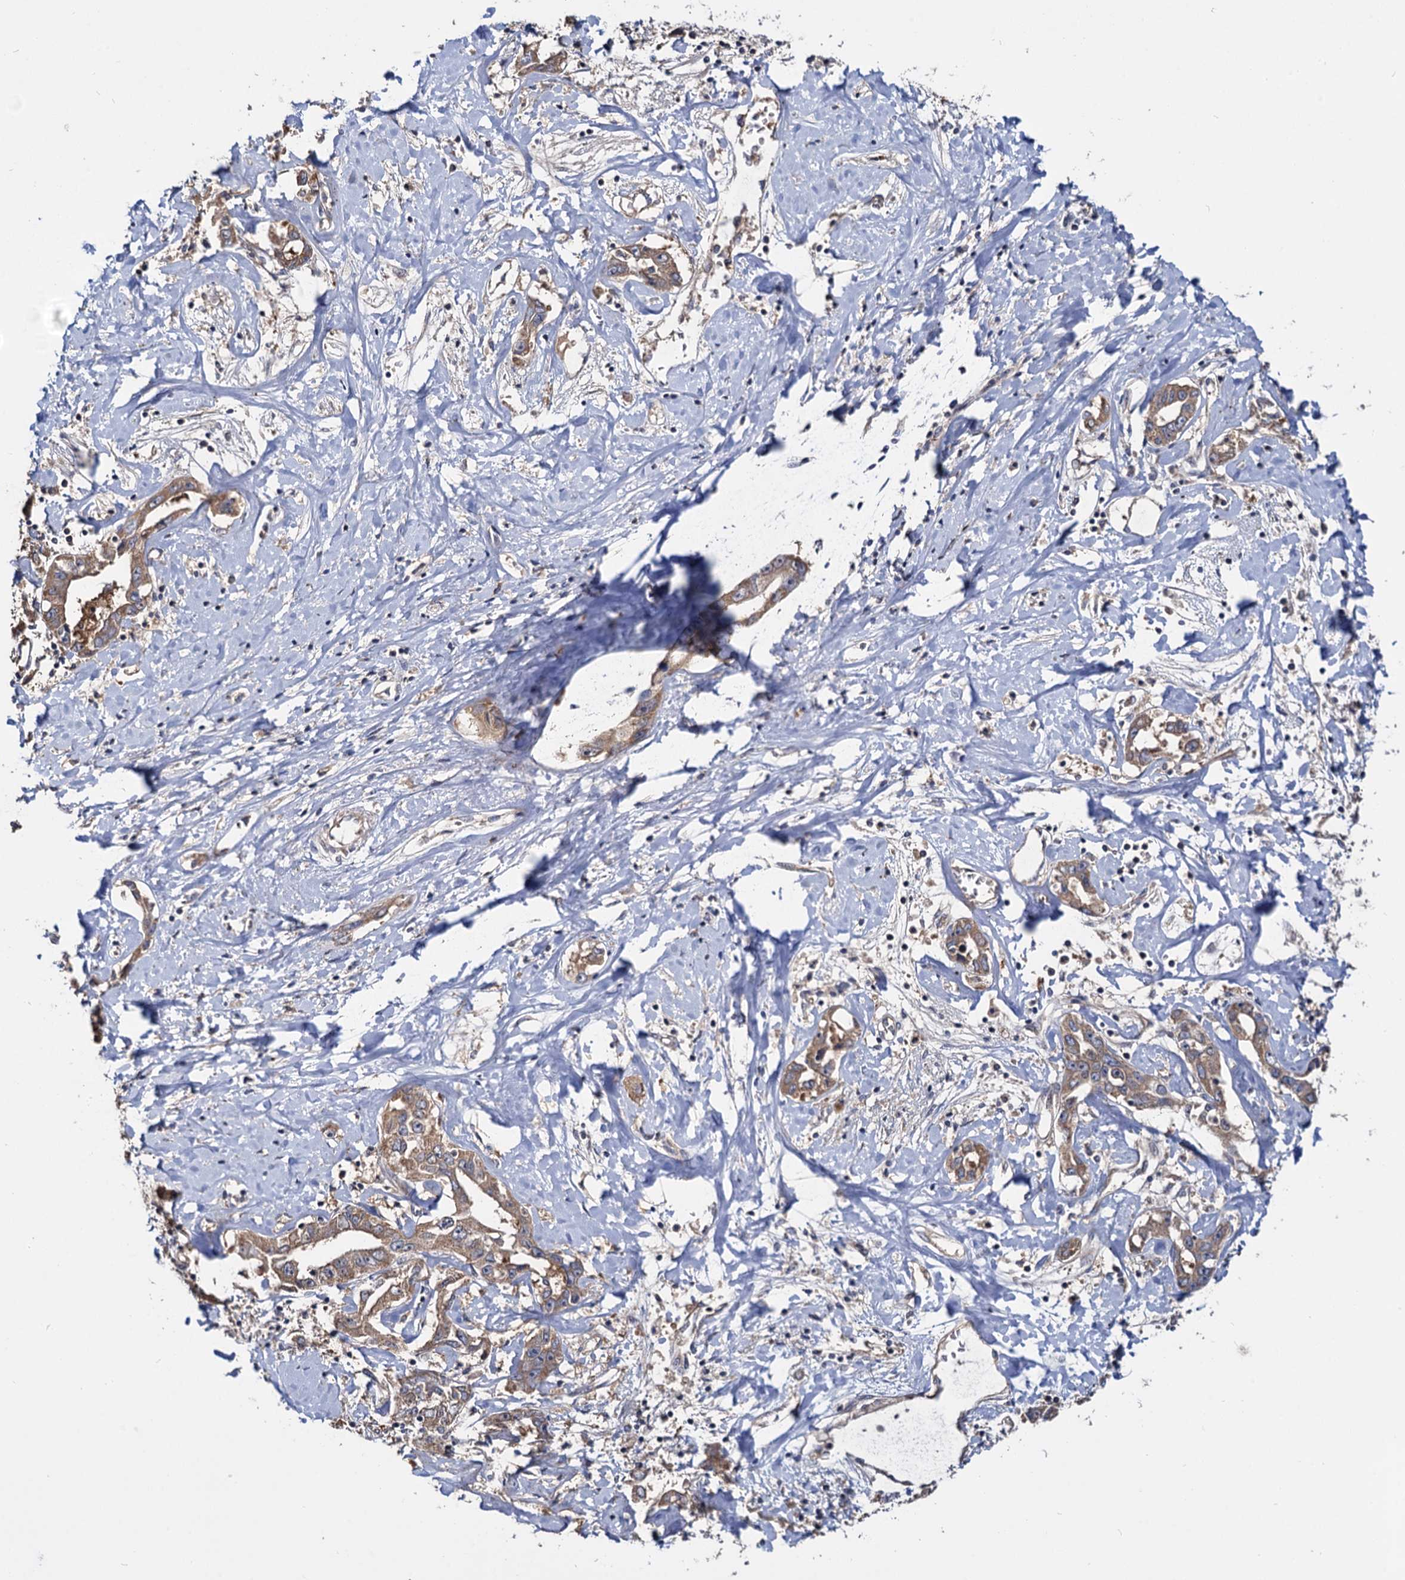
{"staining": {"intensity": "weak", "quantity": ">75%", "location": "cytoplasmic/membranous"}, "tissue": "liver cancer", "cell_type": "Tumor cells", "image_type": "cancer", "snomed": [{"axis": "morphology", "description": "Cholangiocarcinoma"}, {"axis": "topography", "description": "Liver"}], "caption": "Immunohistochemical staining of cholangiocarcinoma (liver) shows low levels of weak cytoplasmic/membranous protein positivity in about >75% of tumor cells.", "gene": "CEP192", "patient": {"sex": "male", "age": 59}}